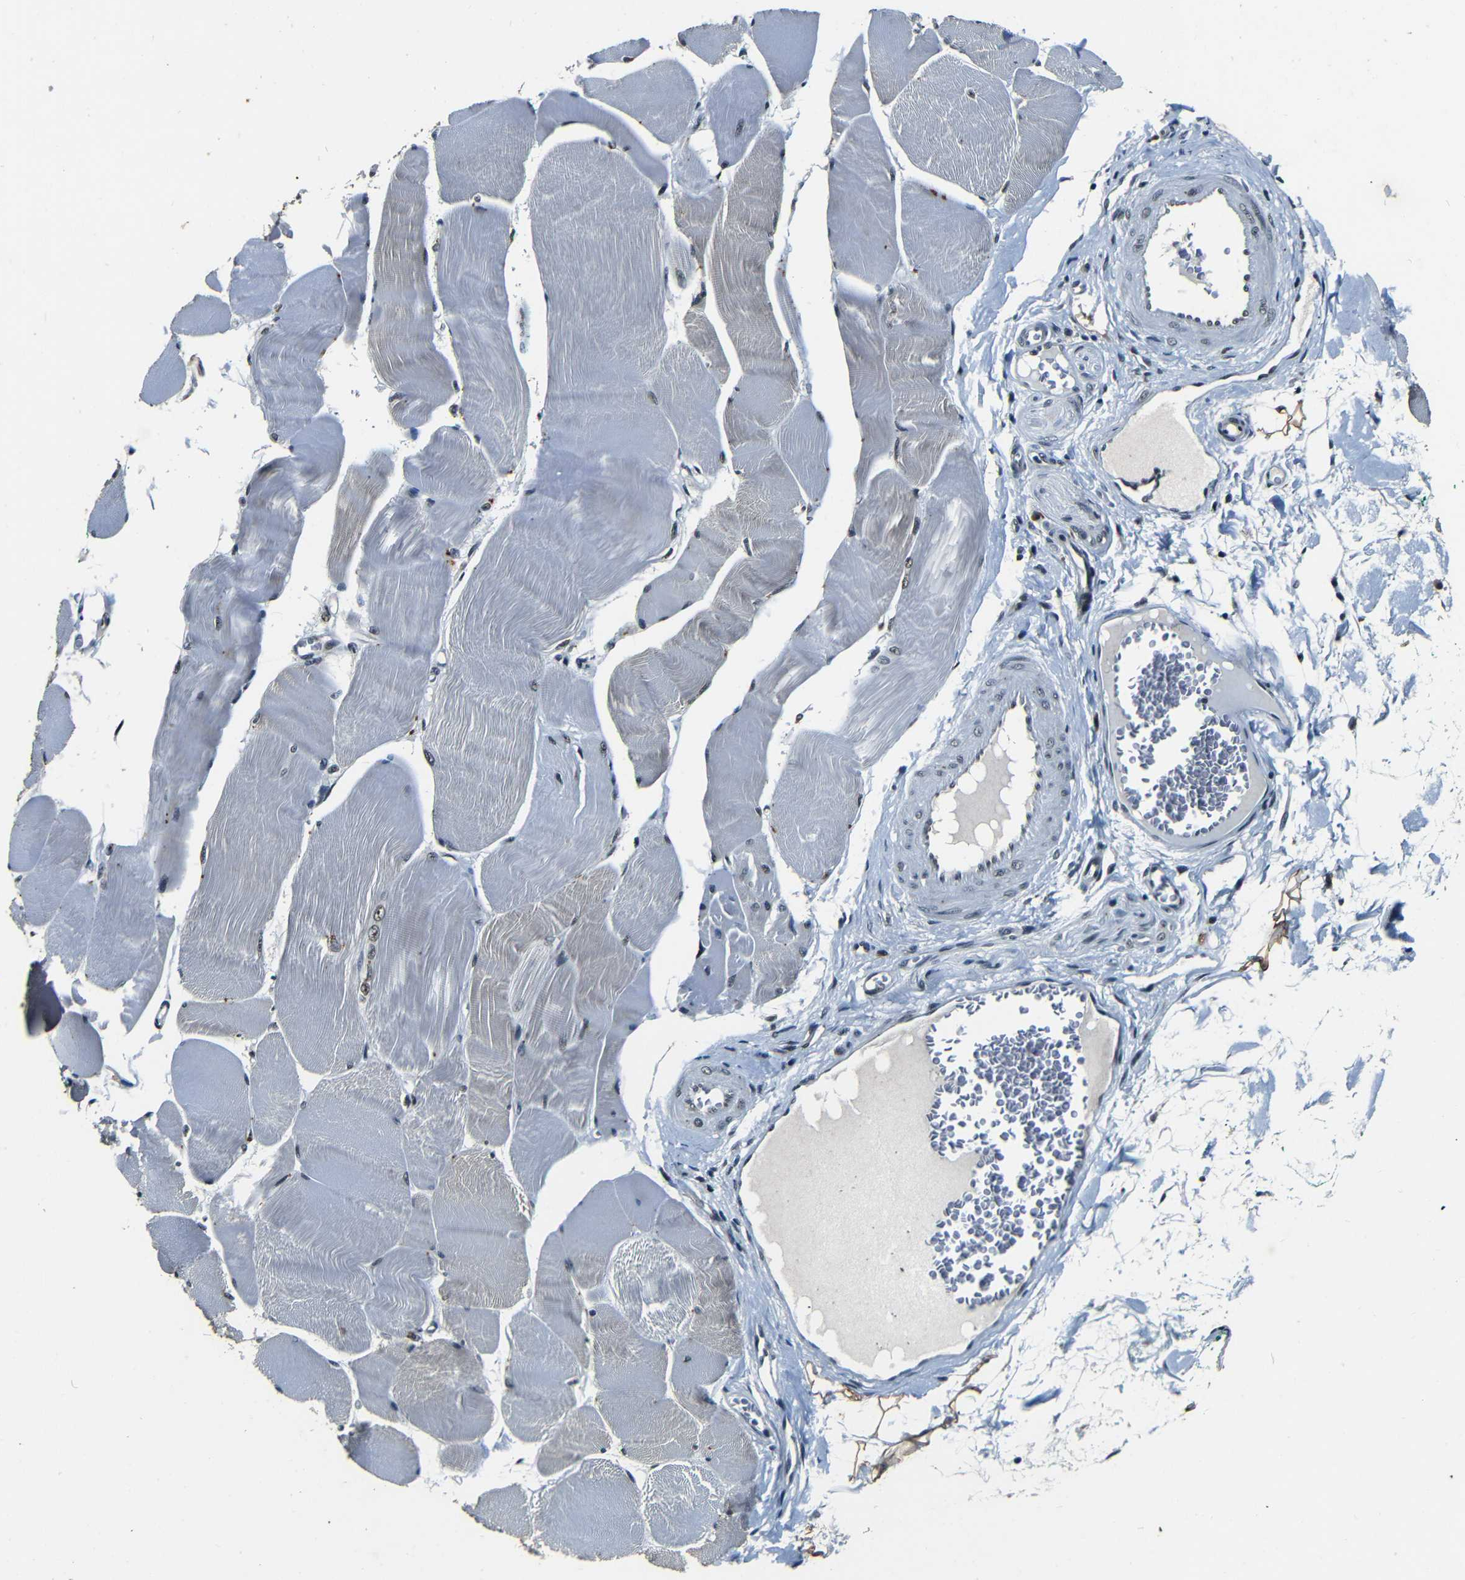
{"staining": {"intensity": "weak", "quantity": "<25%", "location": "cytoplasmic/membranous,nuclear"}, "tissue": "skeletal muscle", "cell_type": "Myocytes", "image_type": "normal", "snomed": [{"axis": "morphology", "description": "Normal tissue, NOS"}, {"axis": "morphology", "description": "Squamous cell carcinoma, NOS"}, {"axis": "topography", "description": "Skeletal muscle"}], "caption": "Immunohistochemical staining of normal skeletal muscle exhibits no significant positivity in myocytes.", "gene": "FOXD4L1", "patient": {"sex": "male", "age": 51}}